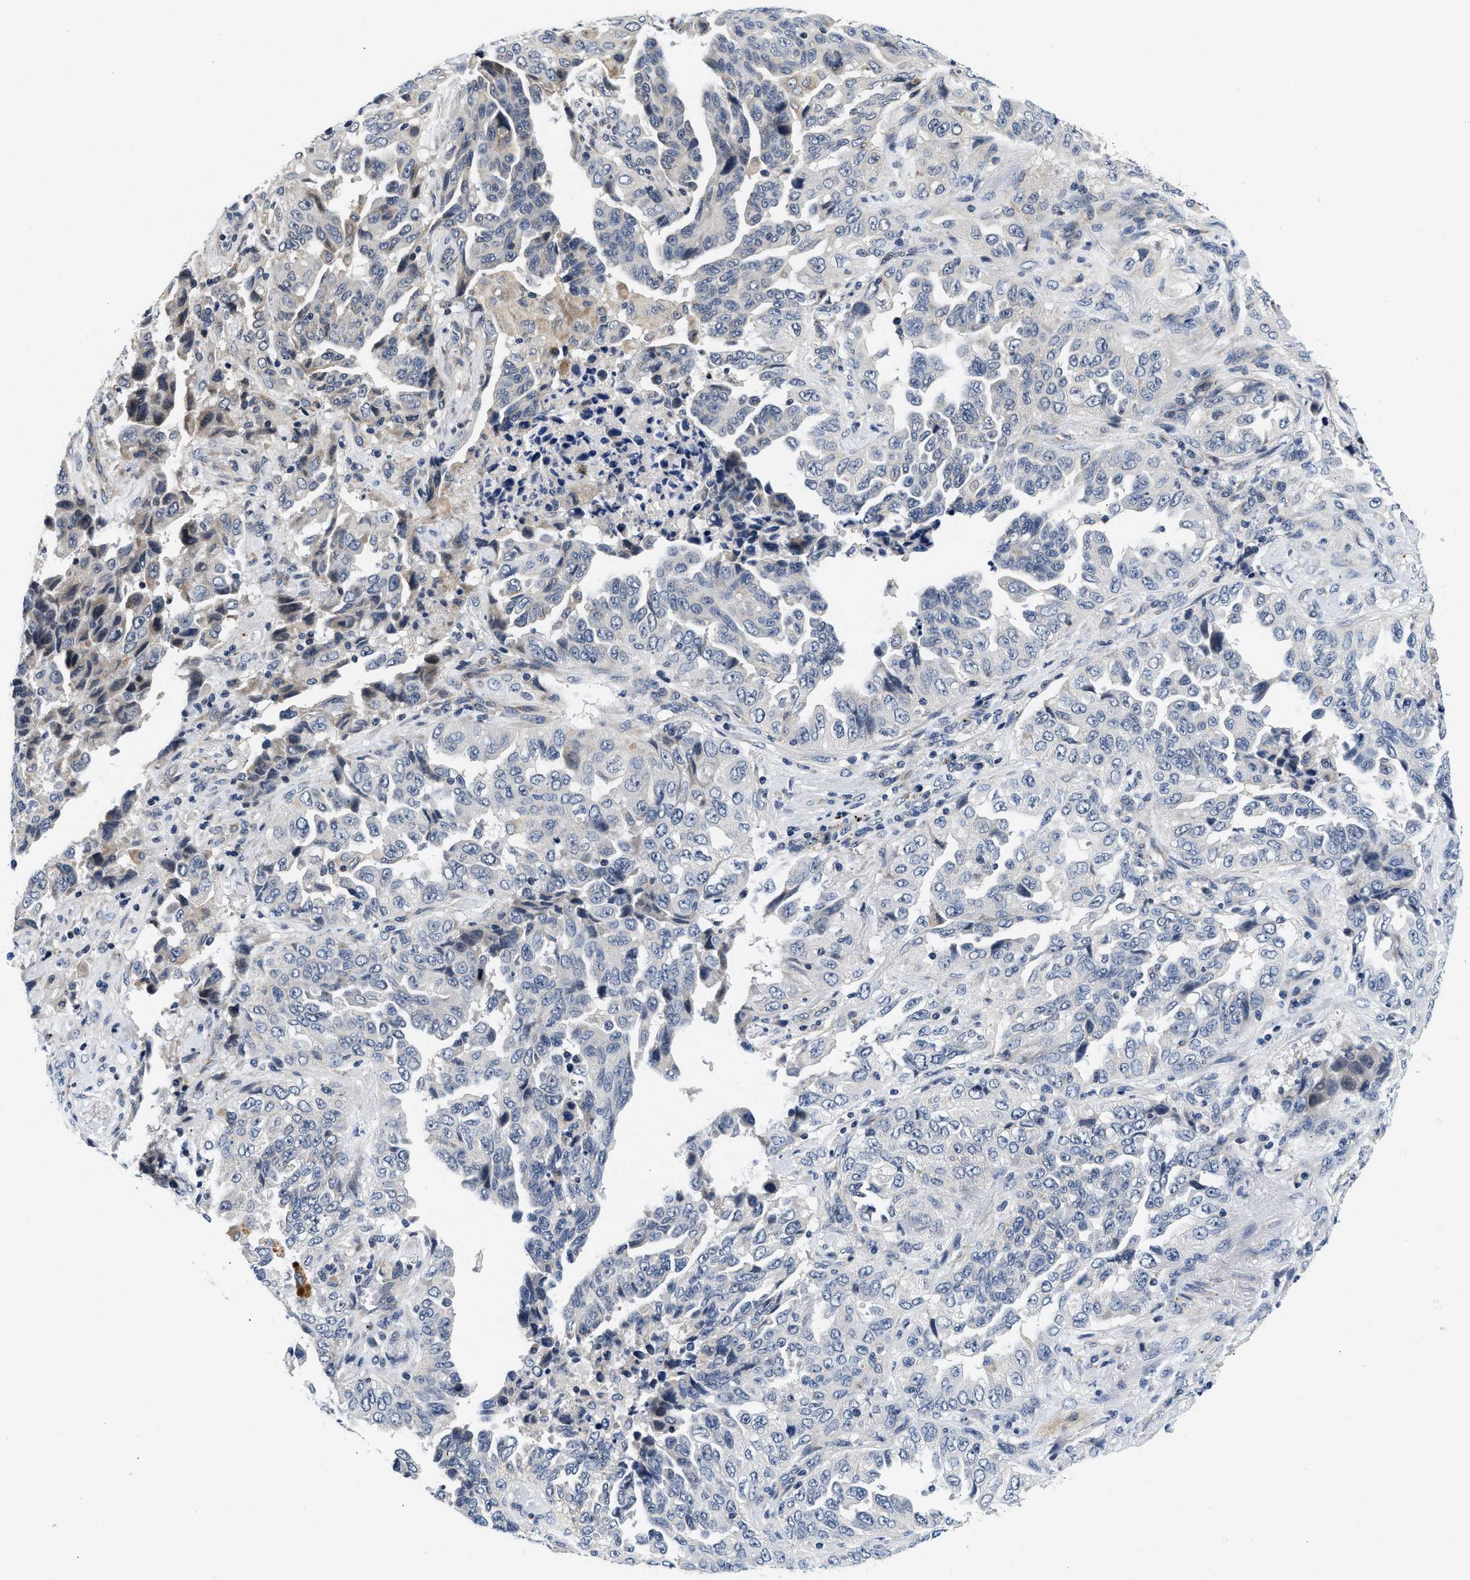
{"staining": {"intensity": "negative", "quantity": "none", "location": "none"}, "tissue": "lung cancer", "cell_type": "Tumor cells", "image_type": "cancer", "snomed": [{"axis": "morphology", "description": "Adenocarcinoma, NOS"}, {"axis": "topography", "description": "Lung"}], "caption": "This is a photomicrograph of immunohistochemistry staining of lung cancer (adenocarcinoma), which shows no expression in tumor cells.", "gene": "PDP1", "patient": {"sex": "female", "age": 51}}